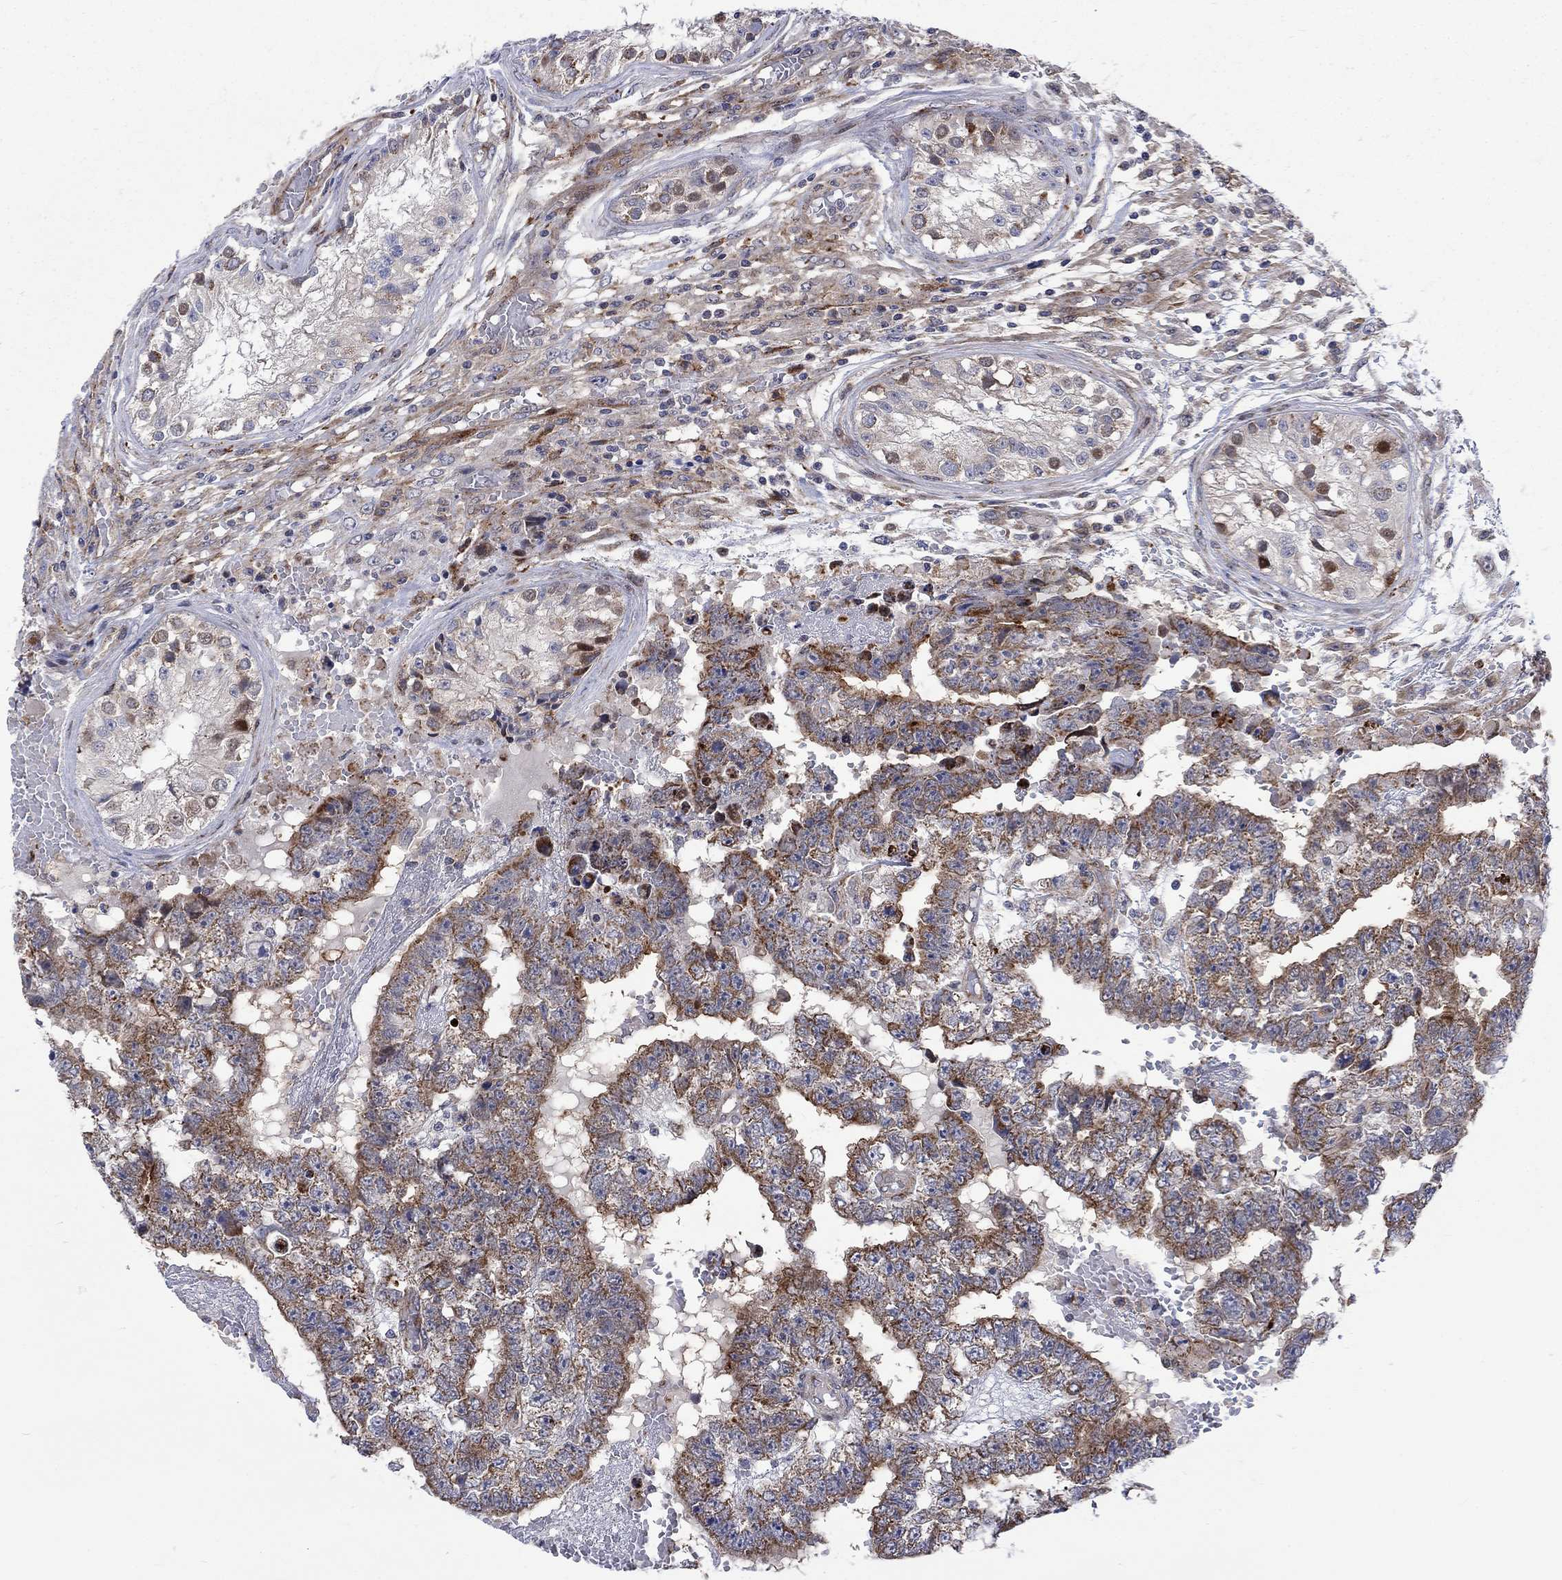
{"staining": {"intensity": "strong", "quantity": "25%-75%", "location": "cytoplasmic/membranous"}, "tissue": "testis cancer", "cell_type": "Tumor cells", "image_type": "cancer", "snomed": [{"axis": "morphology", "description": "Carcinoma, Embryonal, NOS"}, {"axis": "topography", "description": "Testis"}], "caption": "Immunohistochemistry (IHC) of testis cancer (embryonal carcinoma) demonstrates high levels of strong cytoplasmic/membranous positivity in approximately 25%-75% of tumor cells.", "gene": "SLC35F2", "patient": {"sex": "male", "age": 25}}